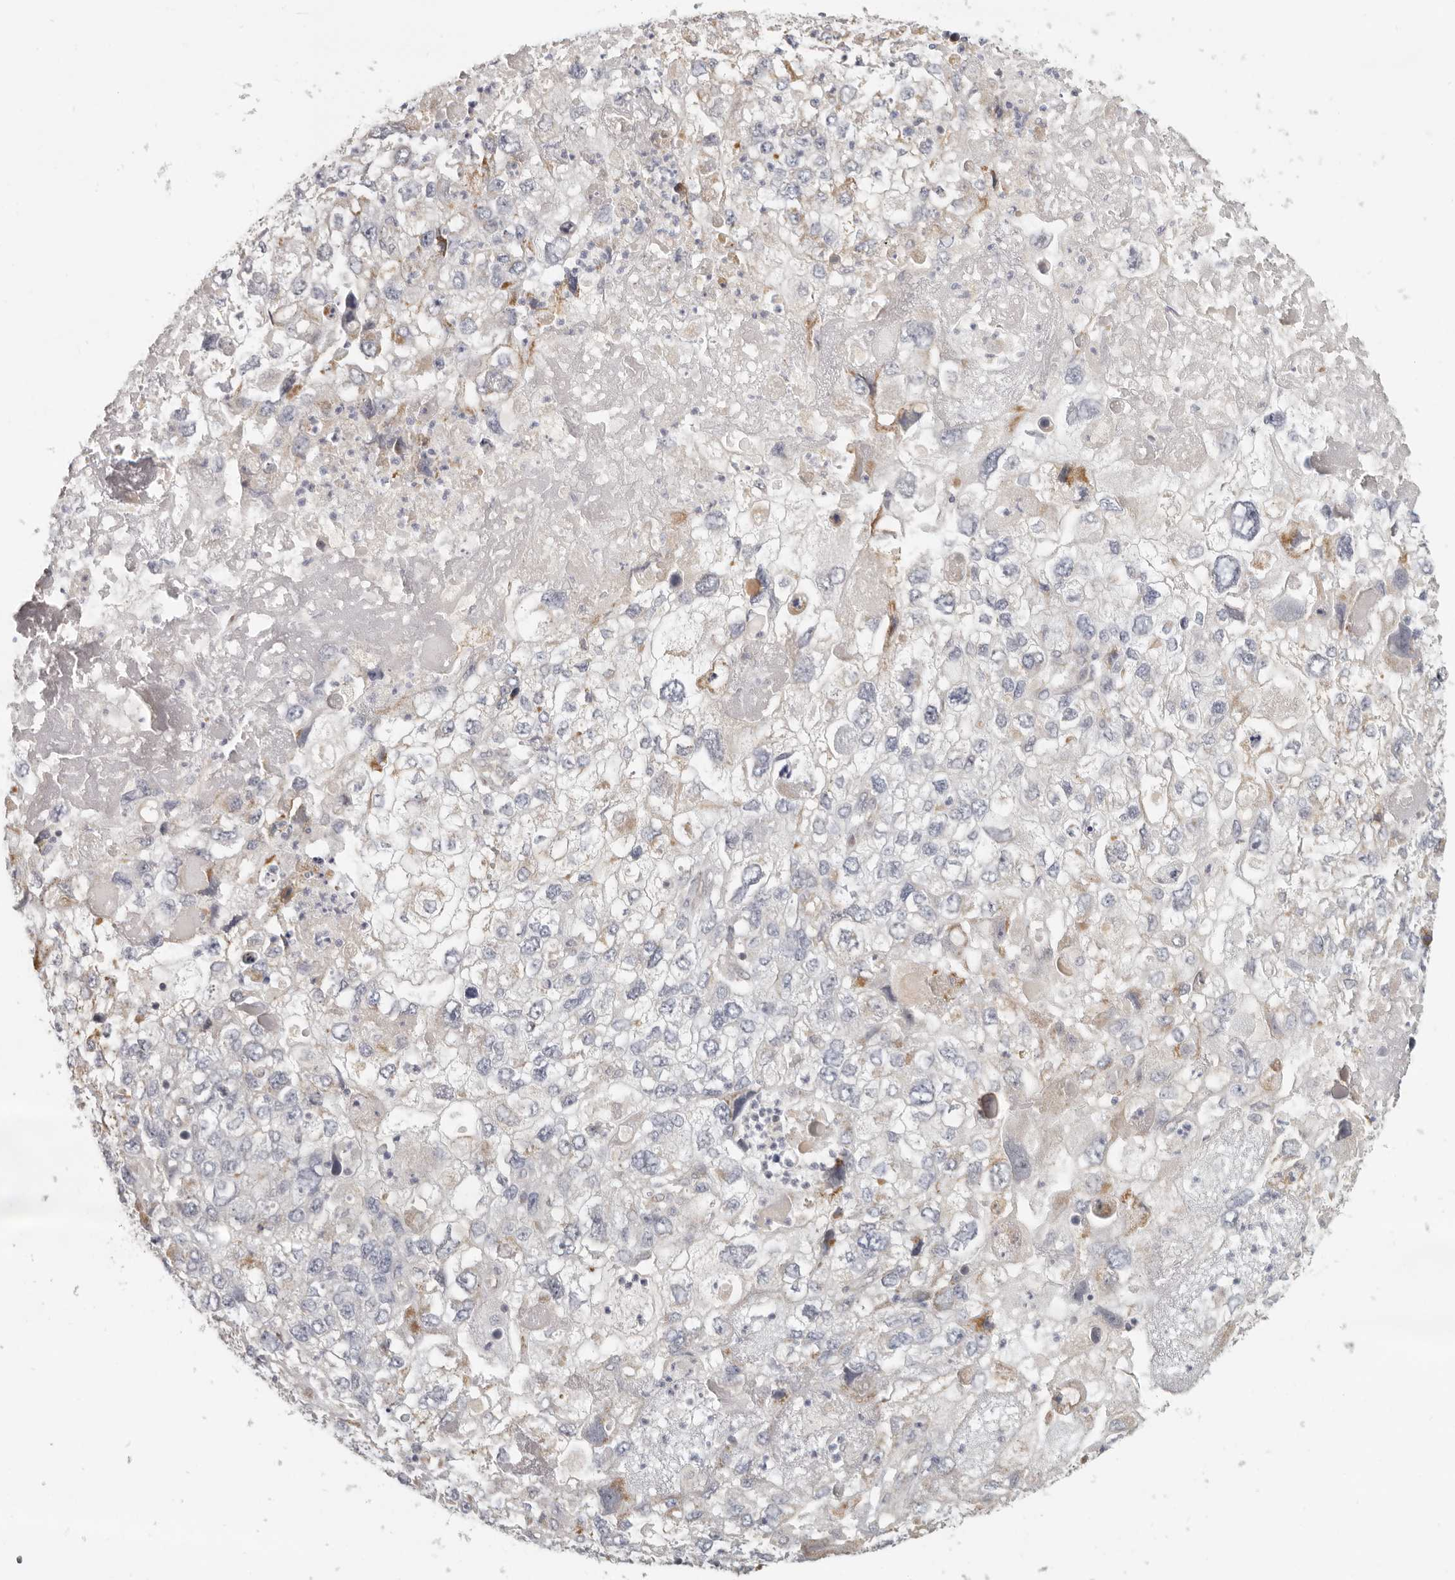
{"staining": {"intensity": "moderate", "quantity": "<25%", "location": "cytoplasmic/membranous"}, "tissue": "endometrial cancer", "cell_type": "Tumor cells", "image_type": "cancer", "snomed": [{"axis": "morphology", "description": "Adenocarcinoma, NOS"}, {"axis": "topography", "description": "Endometrium"}], "caption": "Protein staining of endometrial cancer (adenocarcinoma) tissue demonstrates moderate cytoplasmic/membranous positivity in about <25% of tumor cells. The protein of interest is stained brown, and the nuclei are stained in blue (DAB IHC with brightfield microscopy, high magnification).", "gene": "KDF1", "patient": {"sex": "female", "age": 49}}